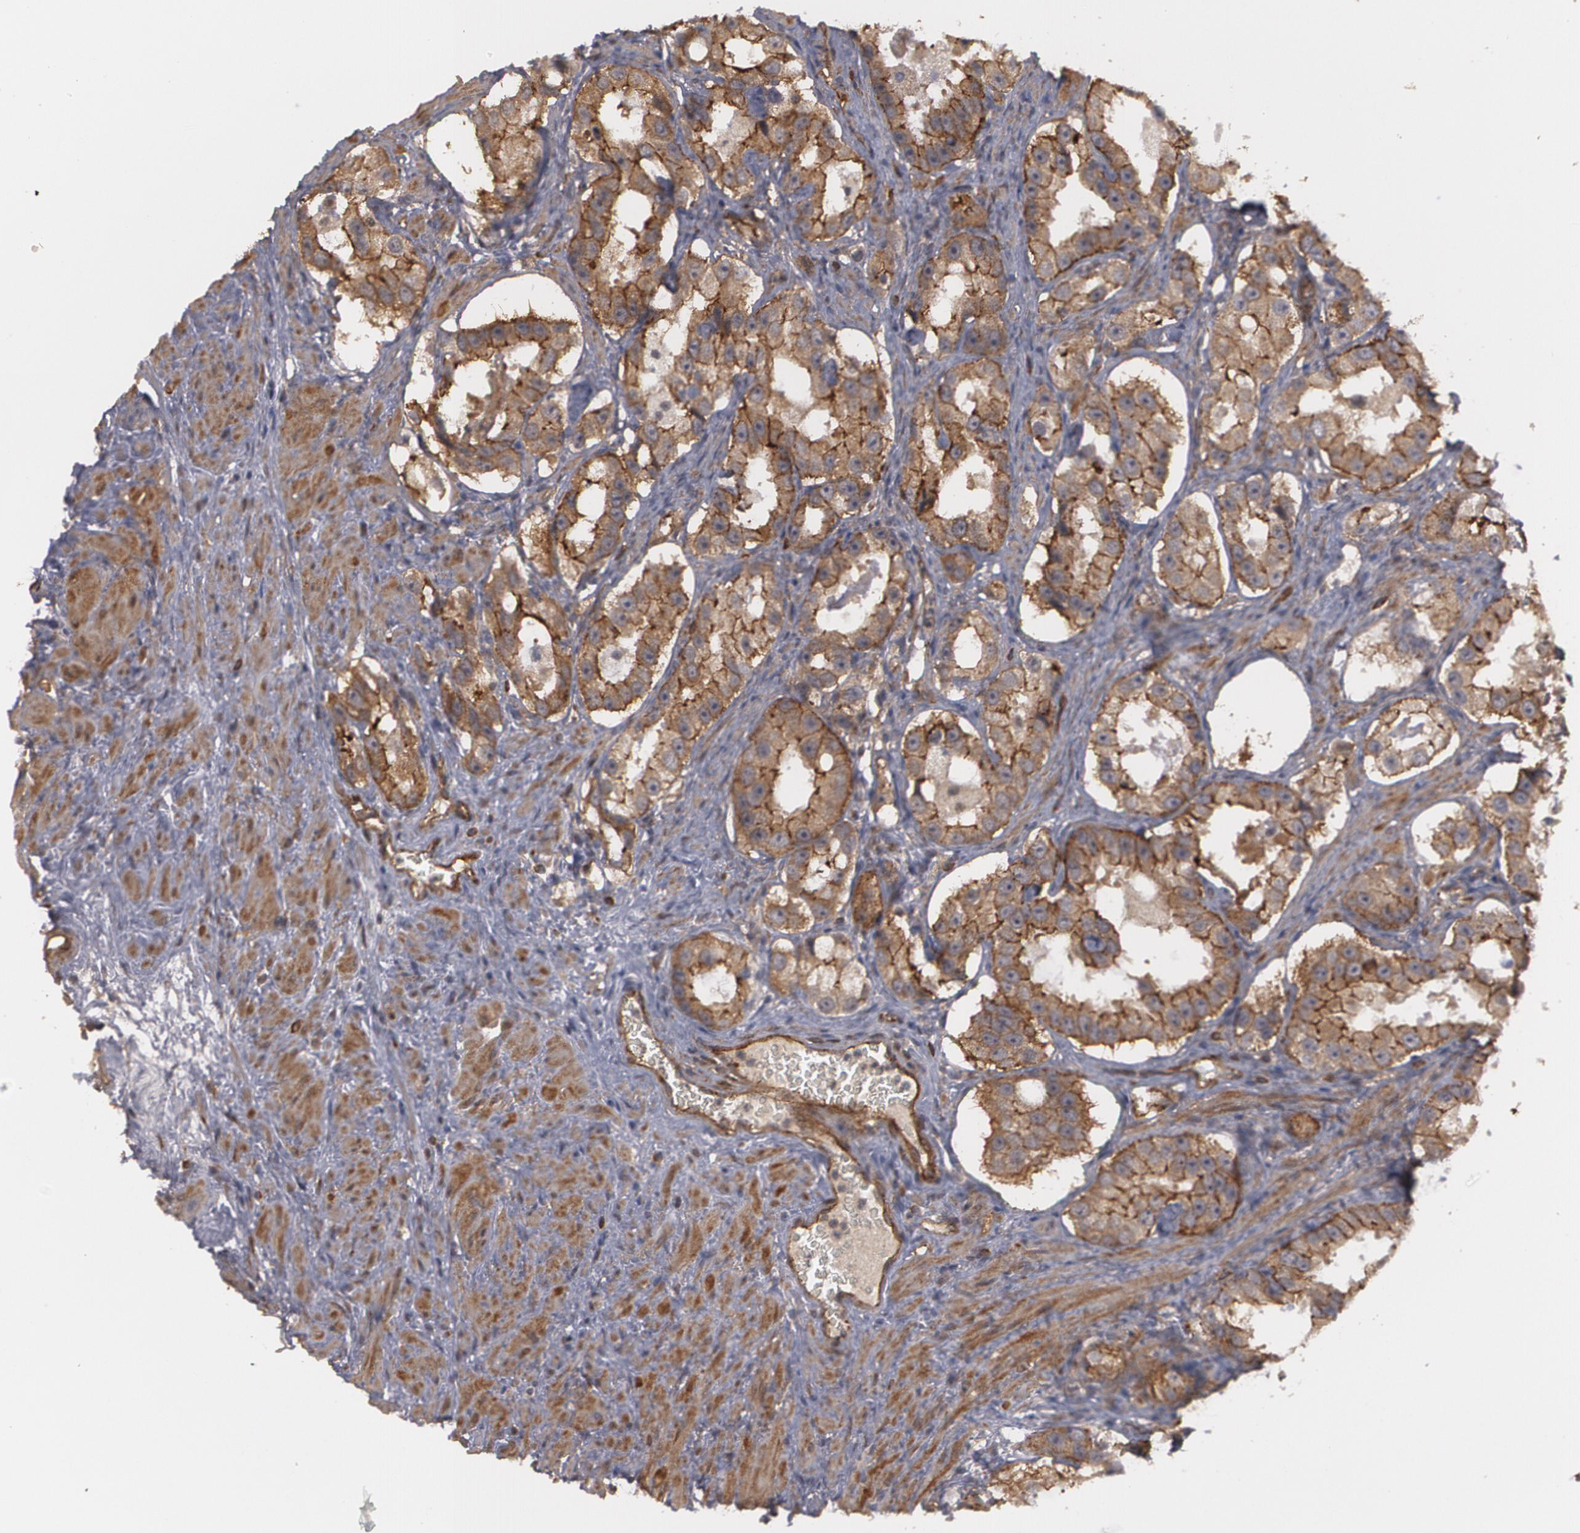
{"staining": {"intensity": "moderate", "quantity": ">75%", "location": "cytoplasmic/membranous"}, "tissue": "prostate cancer", "cell_type": "Tumor cells", "image_type": "cancer", "snomed": [{"axis": "morphology", "description": "Adenocarcinoma, High grade"}, {"axis": "topography", "description": "Prostate"}], "caption": "A medium amount of moderate cytoplasmic/membranous positivity is seen in about >75% of tumor cells in high-grade adenocarcinoma (prostate) tissue.", "gene": "TJP1", "patient": {"sex": "male", "age": 63}}